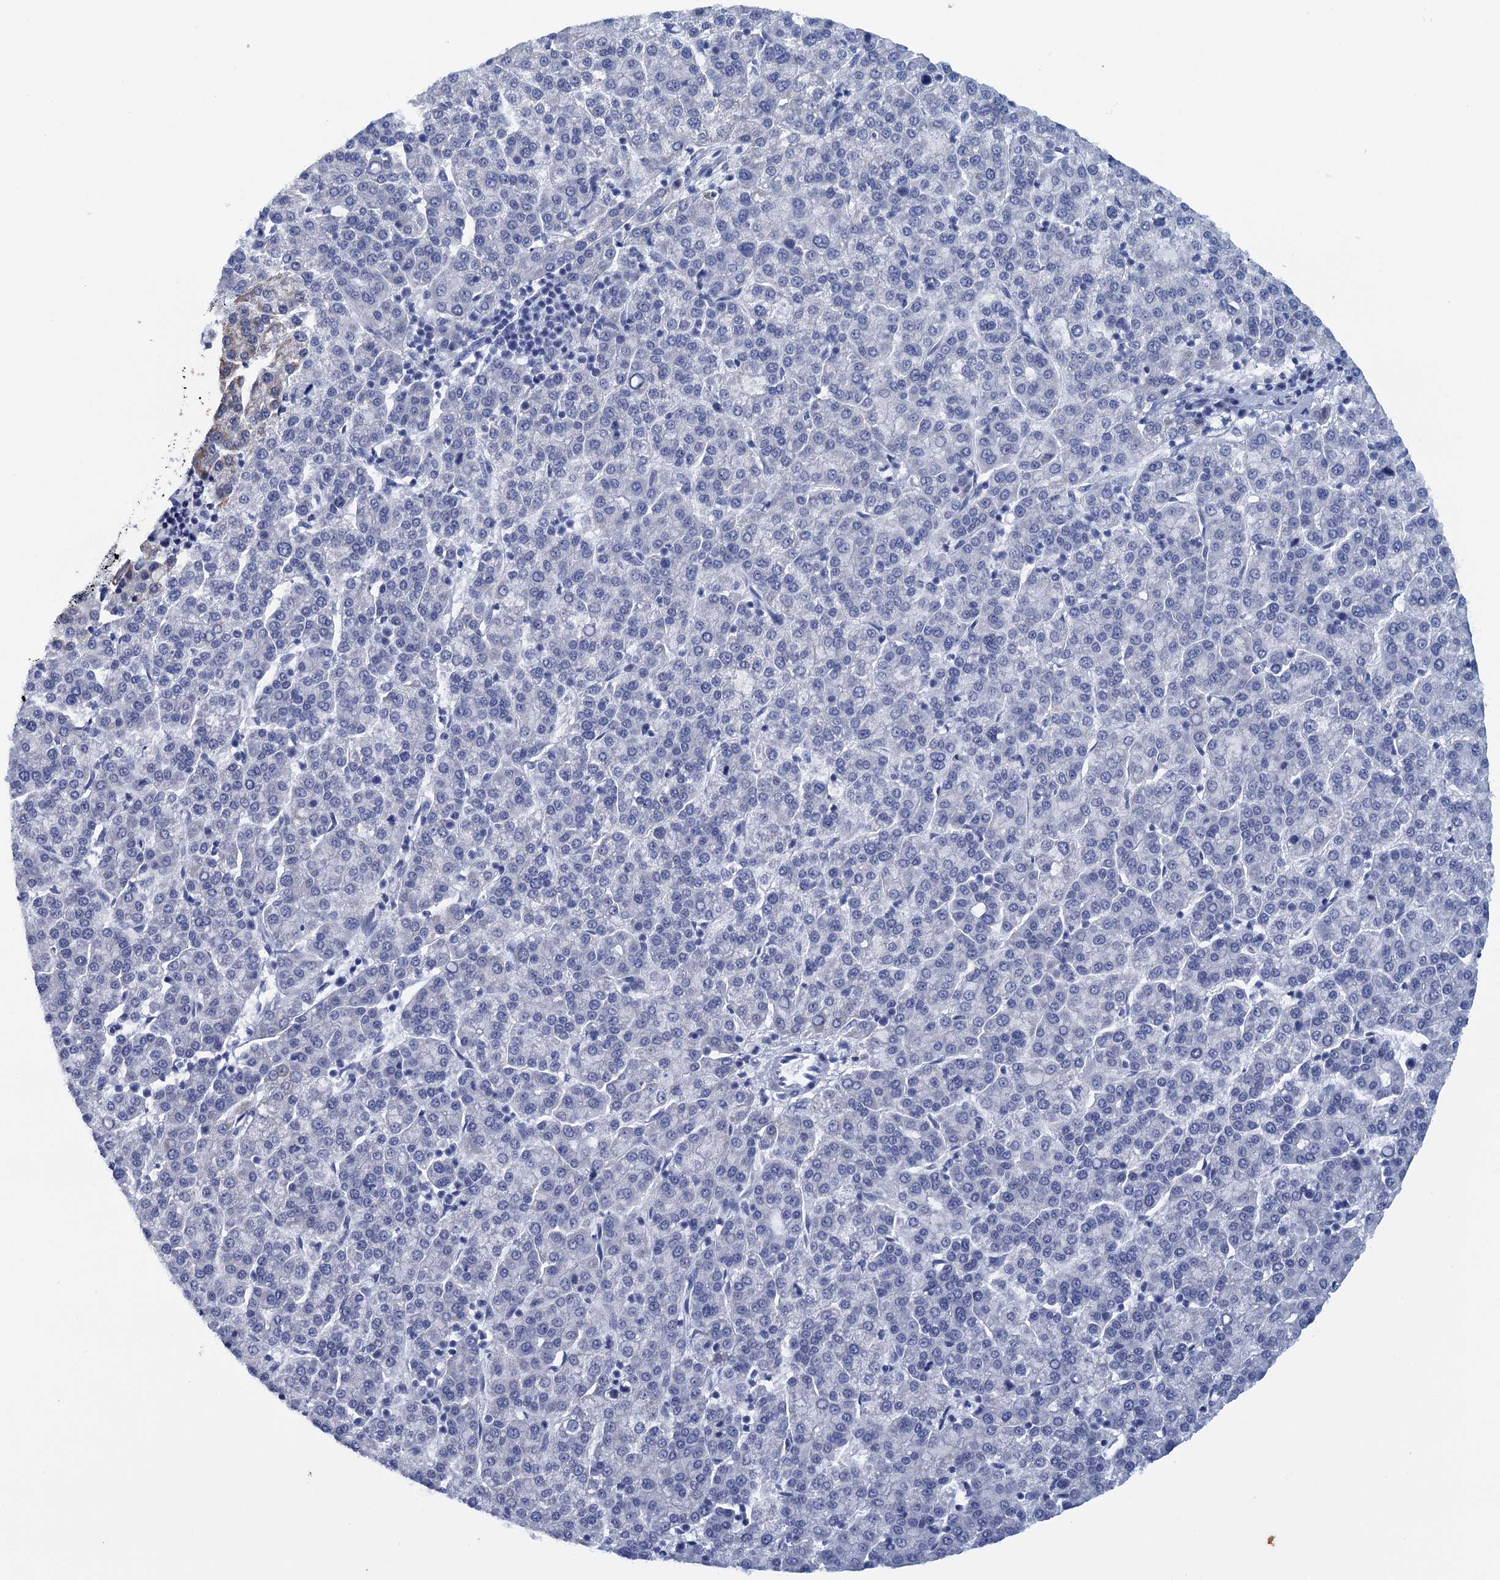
{"staining": {"intensity": "negative", "quantity": "none", "location": "none"}, "tissue": "liver cancer", "cell_type": "Tumor cells", "image_type": "cancer", "snomed": [{"axis": "morphology", "description": "Carcinoma, Hepatocellular, NOS"}, {"axis": "topography", "description": "Liver"}], "caption": "High power microscopy histopathology image of an immunohistochemistry (IHC) micrograph of liver cancer, revealing no significant staining in tumor cells.", "gene": "SCEL", "patient": {"sex": "female", "age": 58}}